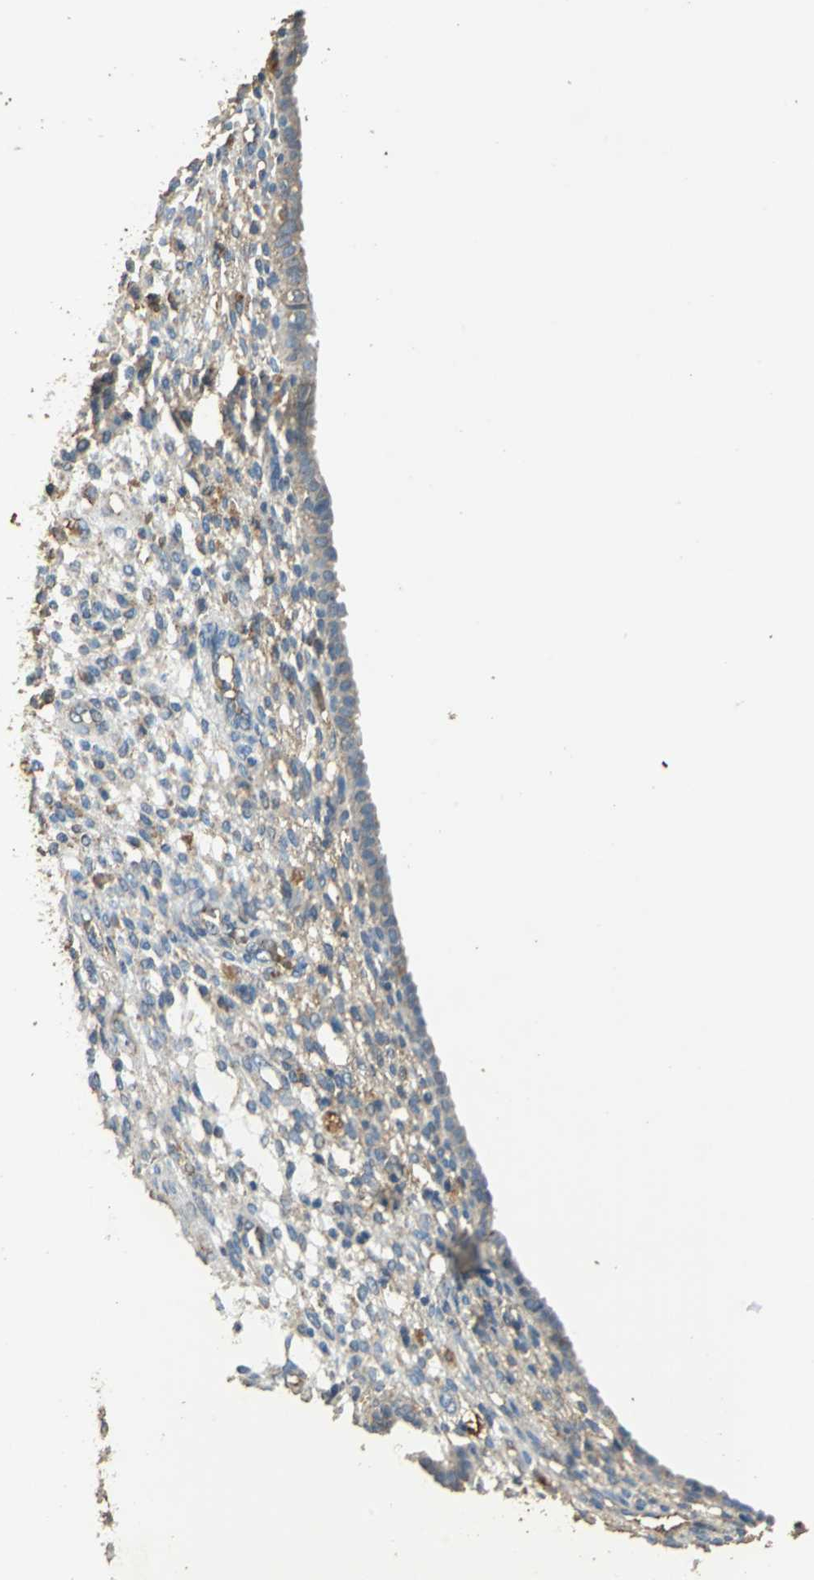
{"staining": {"intensity": "weak", "quantity": "25%-75%", "location": "cytoplasmic/membranous"}, "tissue": "endometrium", "cell_type": "Cells in endometrial stroma", "image_type": "normal", "snomed": [{"axis": "morphology", "description": "Normal tissue, NOS"}, {"axis": "topography", "description": "Endometrium"}], "caption": "A low amount of weak cytoplasmic/membranous expression is identified in about 25%-75% of cells in endometrial stroma in benign endometrium. The staining was performed using DAB (3,3'-diaminobenzidine), with brown indicating positive protein expression. Nuclei are stained blue with hematoxylin.", "gene": "TRAPPC2", "patient": {"sex": "female", "age": 72}}